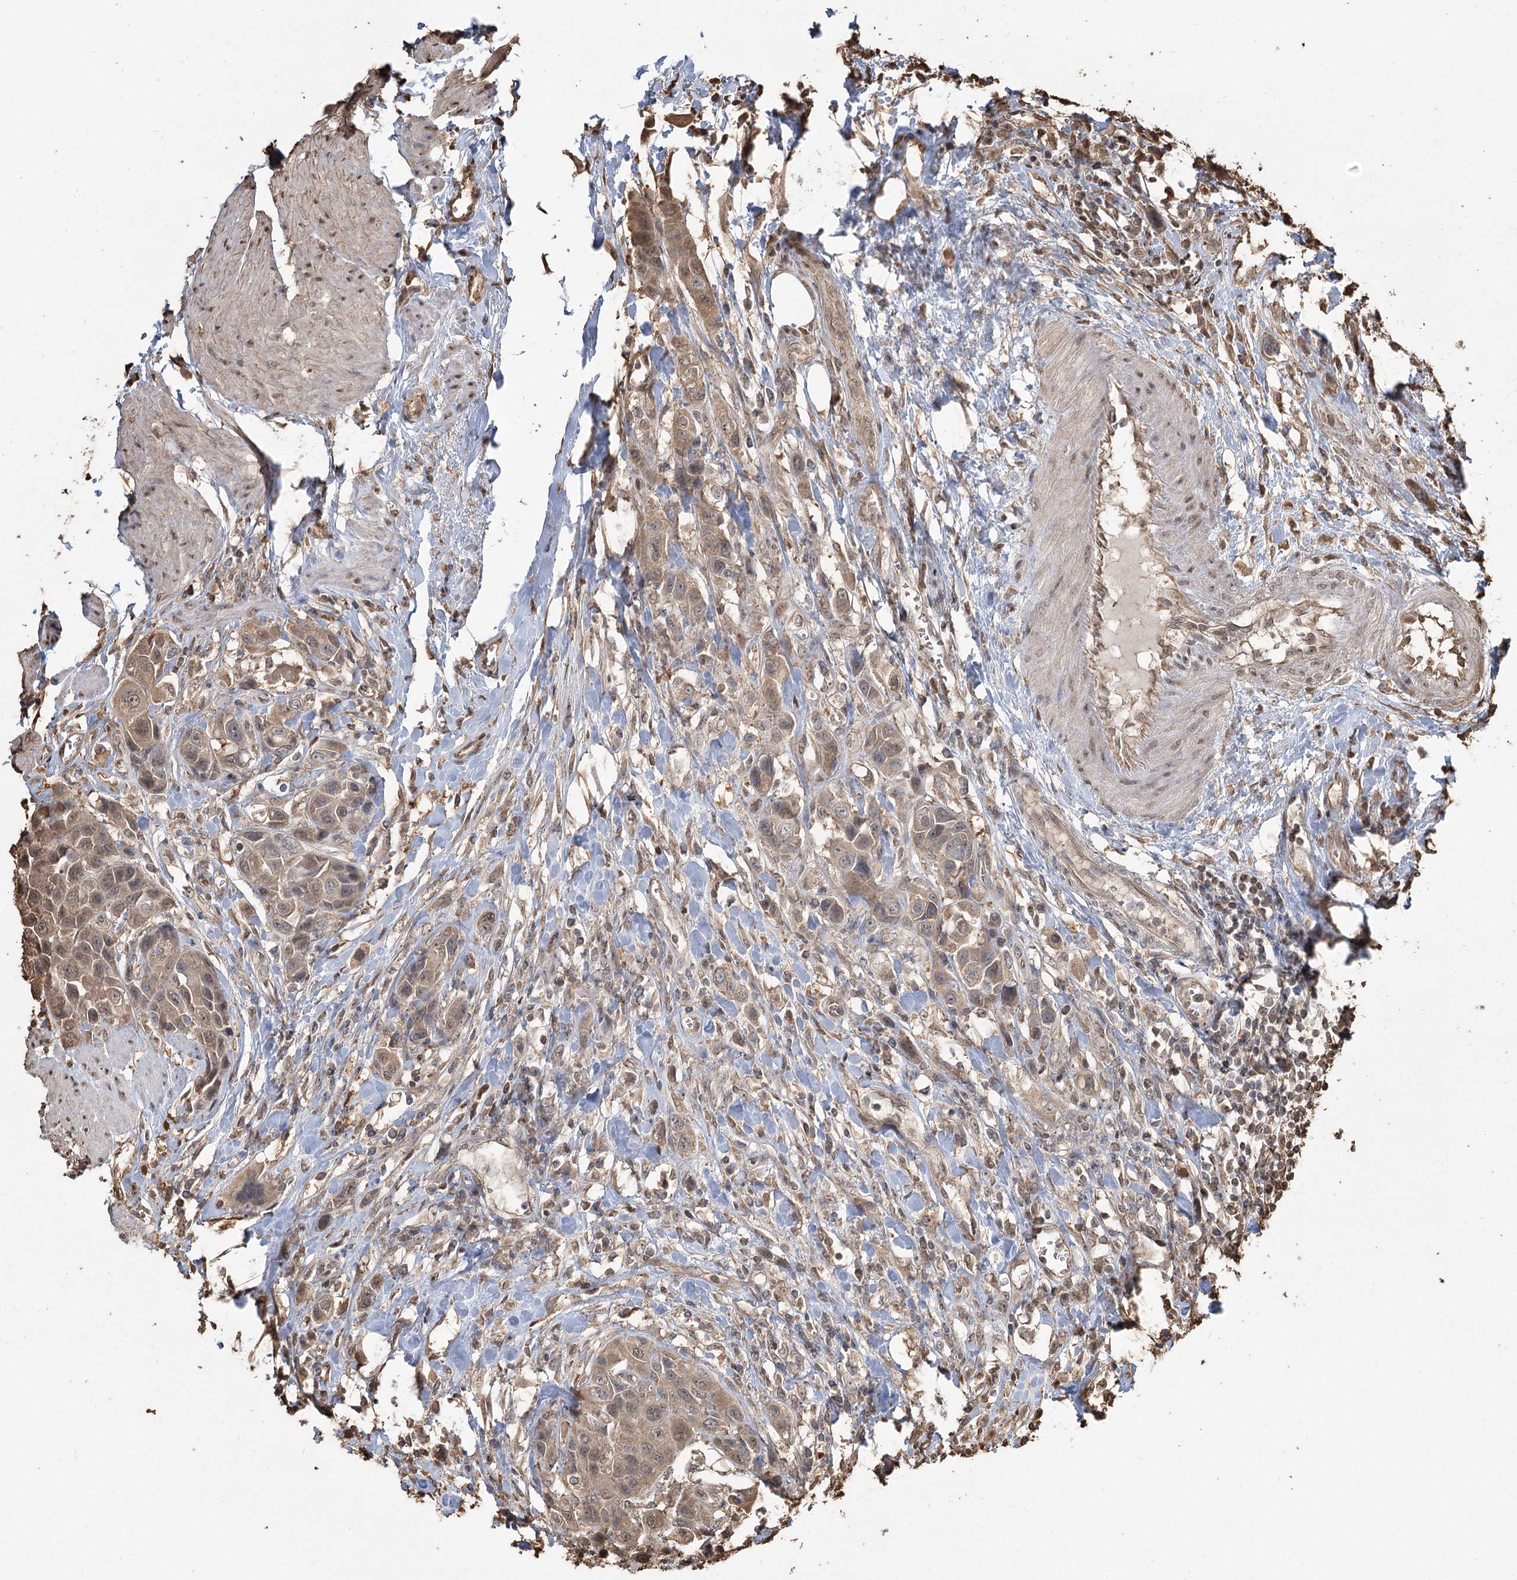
{"staining": {"intensity": "moderate", "quantity": "25%-75%", "location": "cytoplasmic/membranous"}, "tissue": "urothelial cancer", "cell_type": "Tumor cells", "image_type": "cancer", "snomed": [{"axis": "morphology", "description": "Urothelial carcinoma, High grade"}, {"axis": "topography", "description": "Urinary bladder"}], "caption": "Human urothelial carcinoma (high-grade) stained with a brown dye displays moderate cytoplasmic/membranous positive positivity in about 25%-75% of tumor cells.", "gene": "PLCH1", "patient": {"sex": "male", "age": 50}}